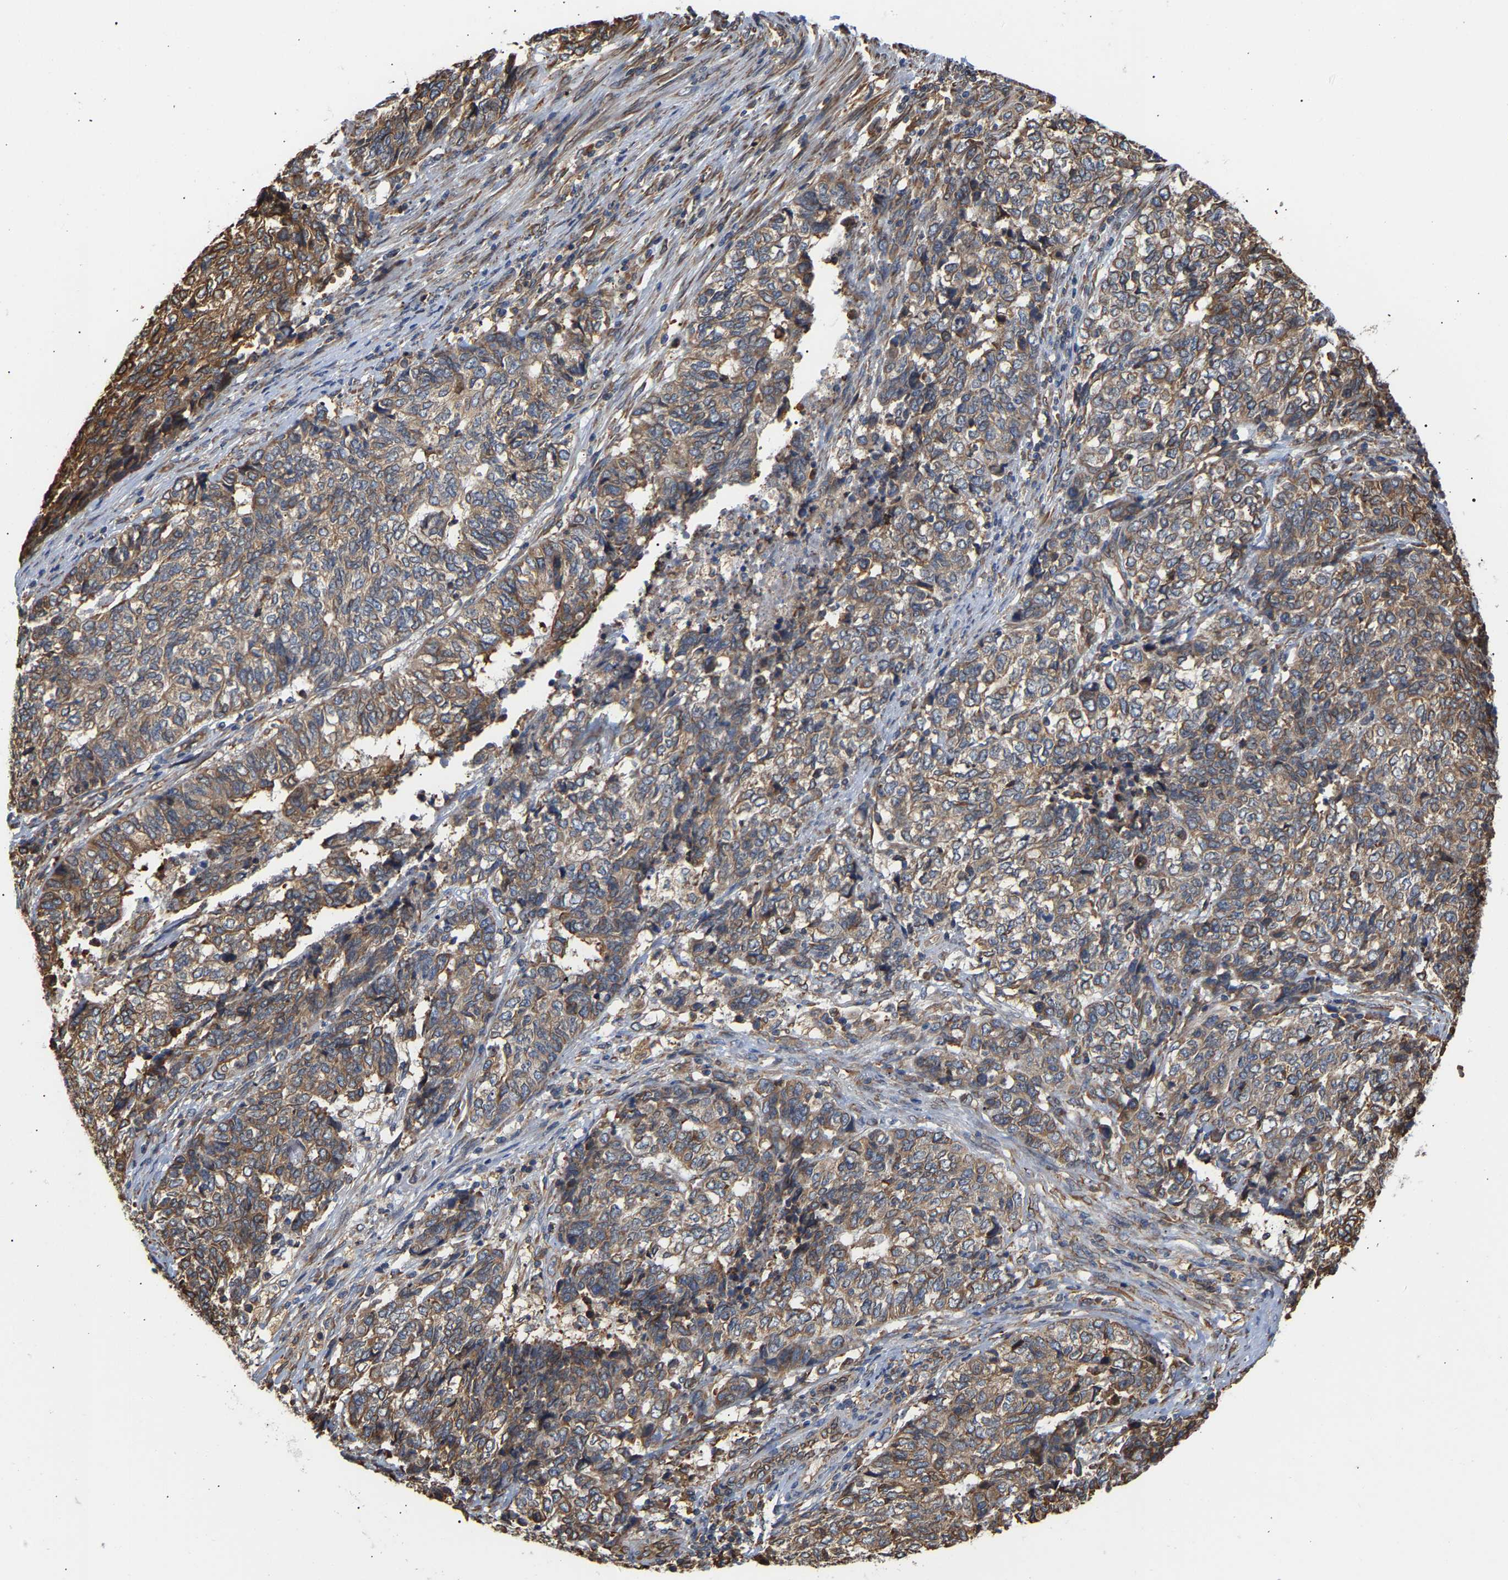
{"staining": {"intensity": "moderate", "quantity": ">75%", "location": "cytoplasmic/membranous"}, "tissue": "endometrial cancer", "cell_type": "Tumor cells", "image_type": "cancer", "snomed": [{"axis": "morphology", "description": "Adenocarcinoma, NOS"}, {"axis": "topography", "description": "Endometrium"}], "caption": "Brown immunohistochemical staining in human endometrial adenocarcinoma exhibits moderate cytoplasmic/membranous staining in approximately >75% of tumor cells. (IHC, brightfield microscopy, high magnification).", "gene": "ARAP1", "patient": {"sex": "female", "age": 80}}